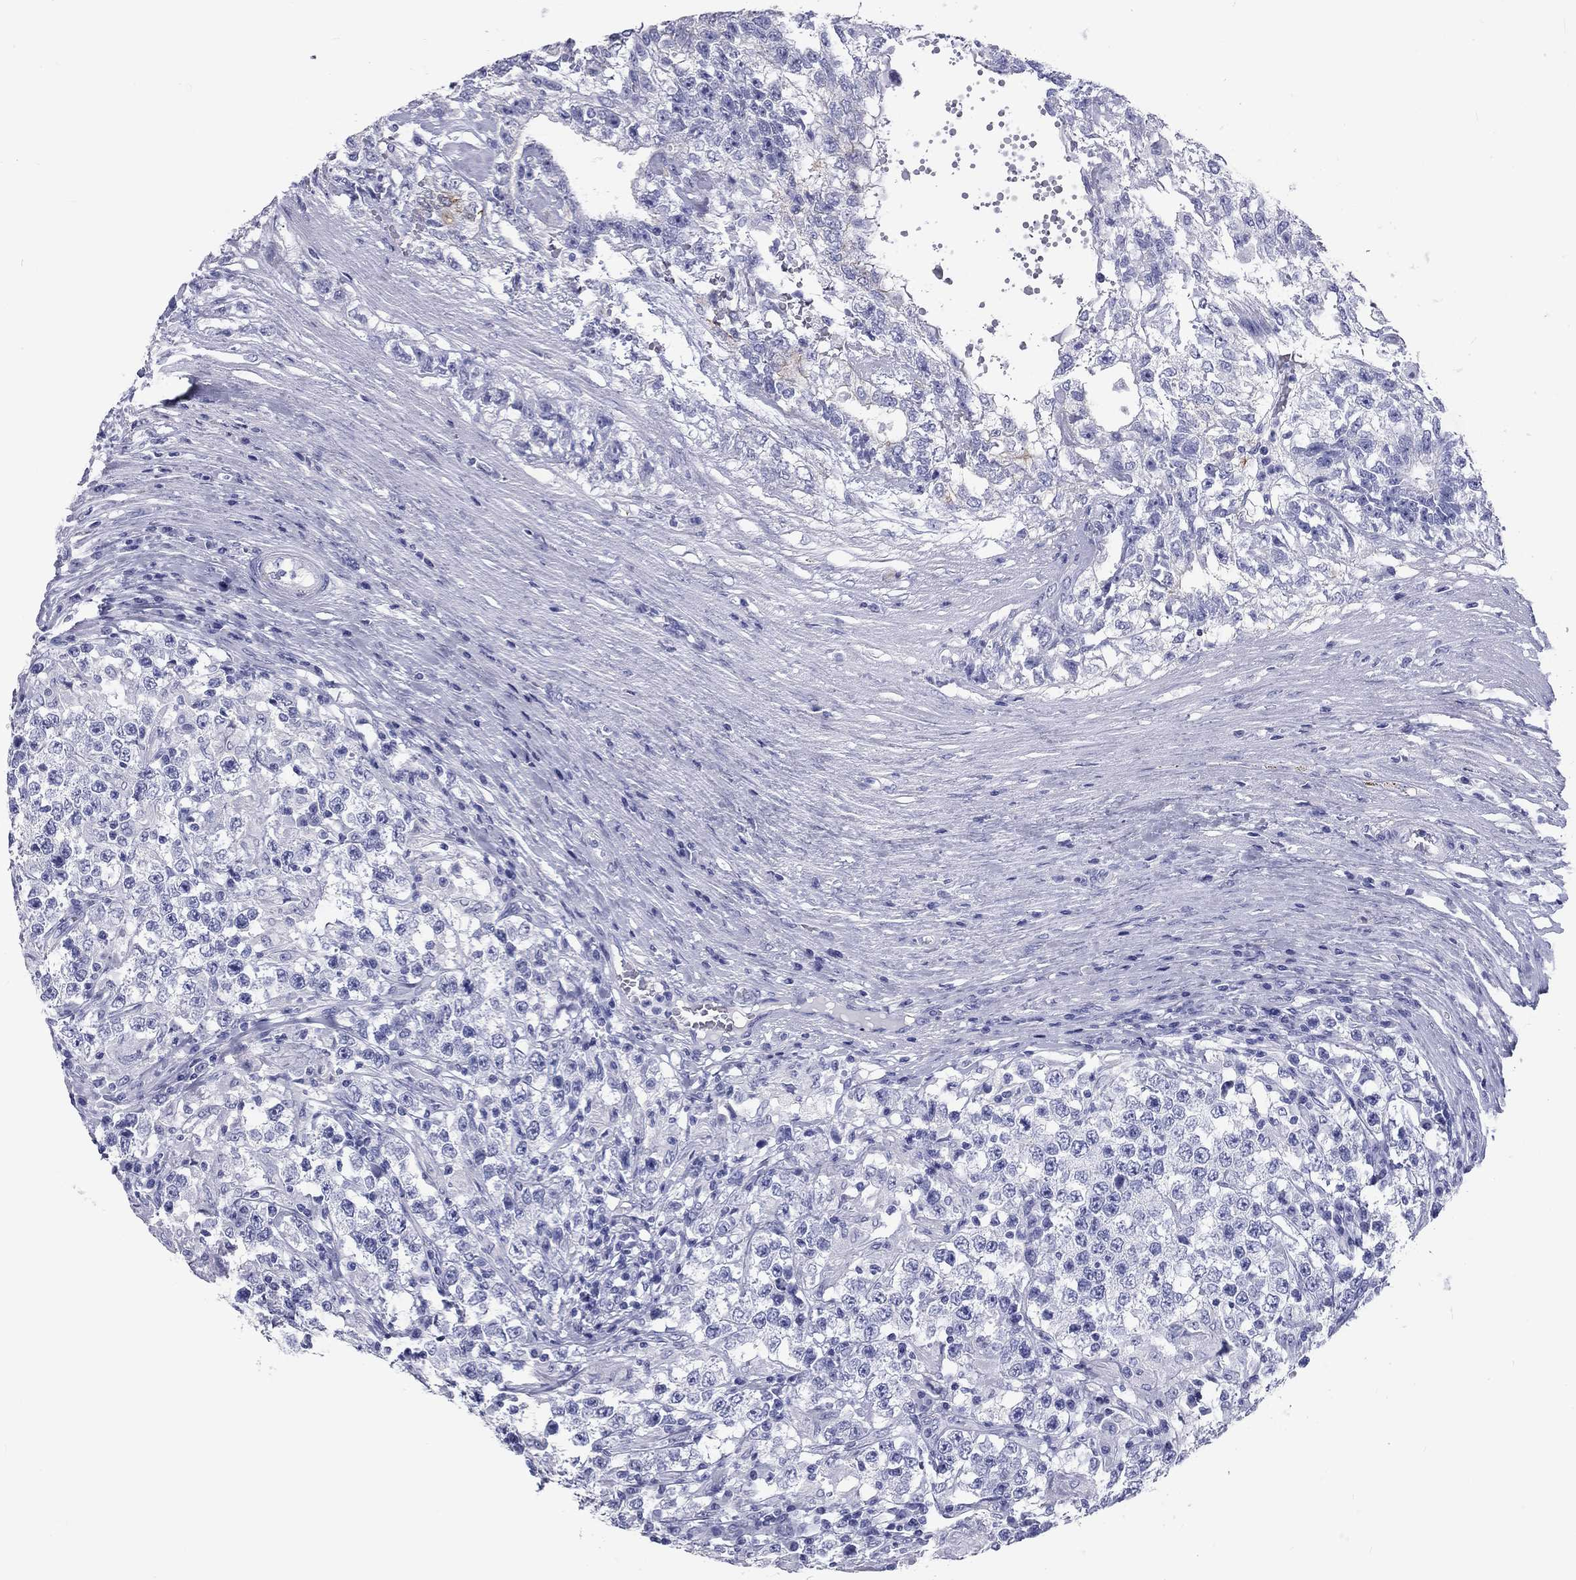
{"staining": {"intensity": "negative", "quantity": "none", "location": "none"}, "tissue": "testis cancer", "cell_type": "Tumor cells", "image_type": "cancer", "snomed": [{"axis": "morphology", "description": "Seminoma, NOS"}, {"axis": "morphology", "description": "Carcinoma, Embryonal, NOS"}, {"axis": "topography", "description": "Testis"}], "caption": "A photomicrograph of human seminoma (testis) is negative for staining in tumor cells. (DAB (3,3'-diaminobenzidine) immunohistochemistry with hematoxylin counter stain).", "gene": "DNALI1", "patient": {"sex": "male", "age": 41}}